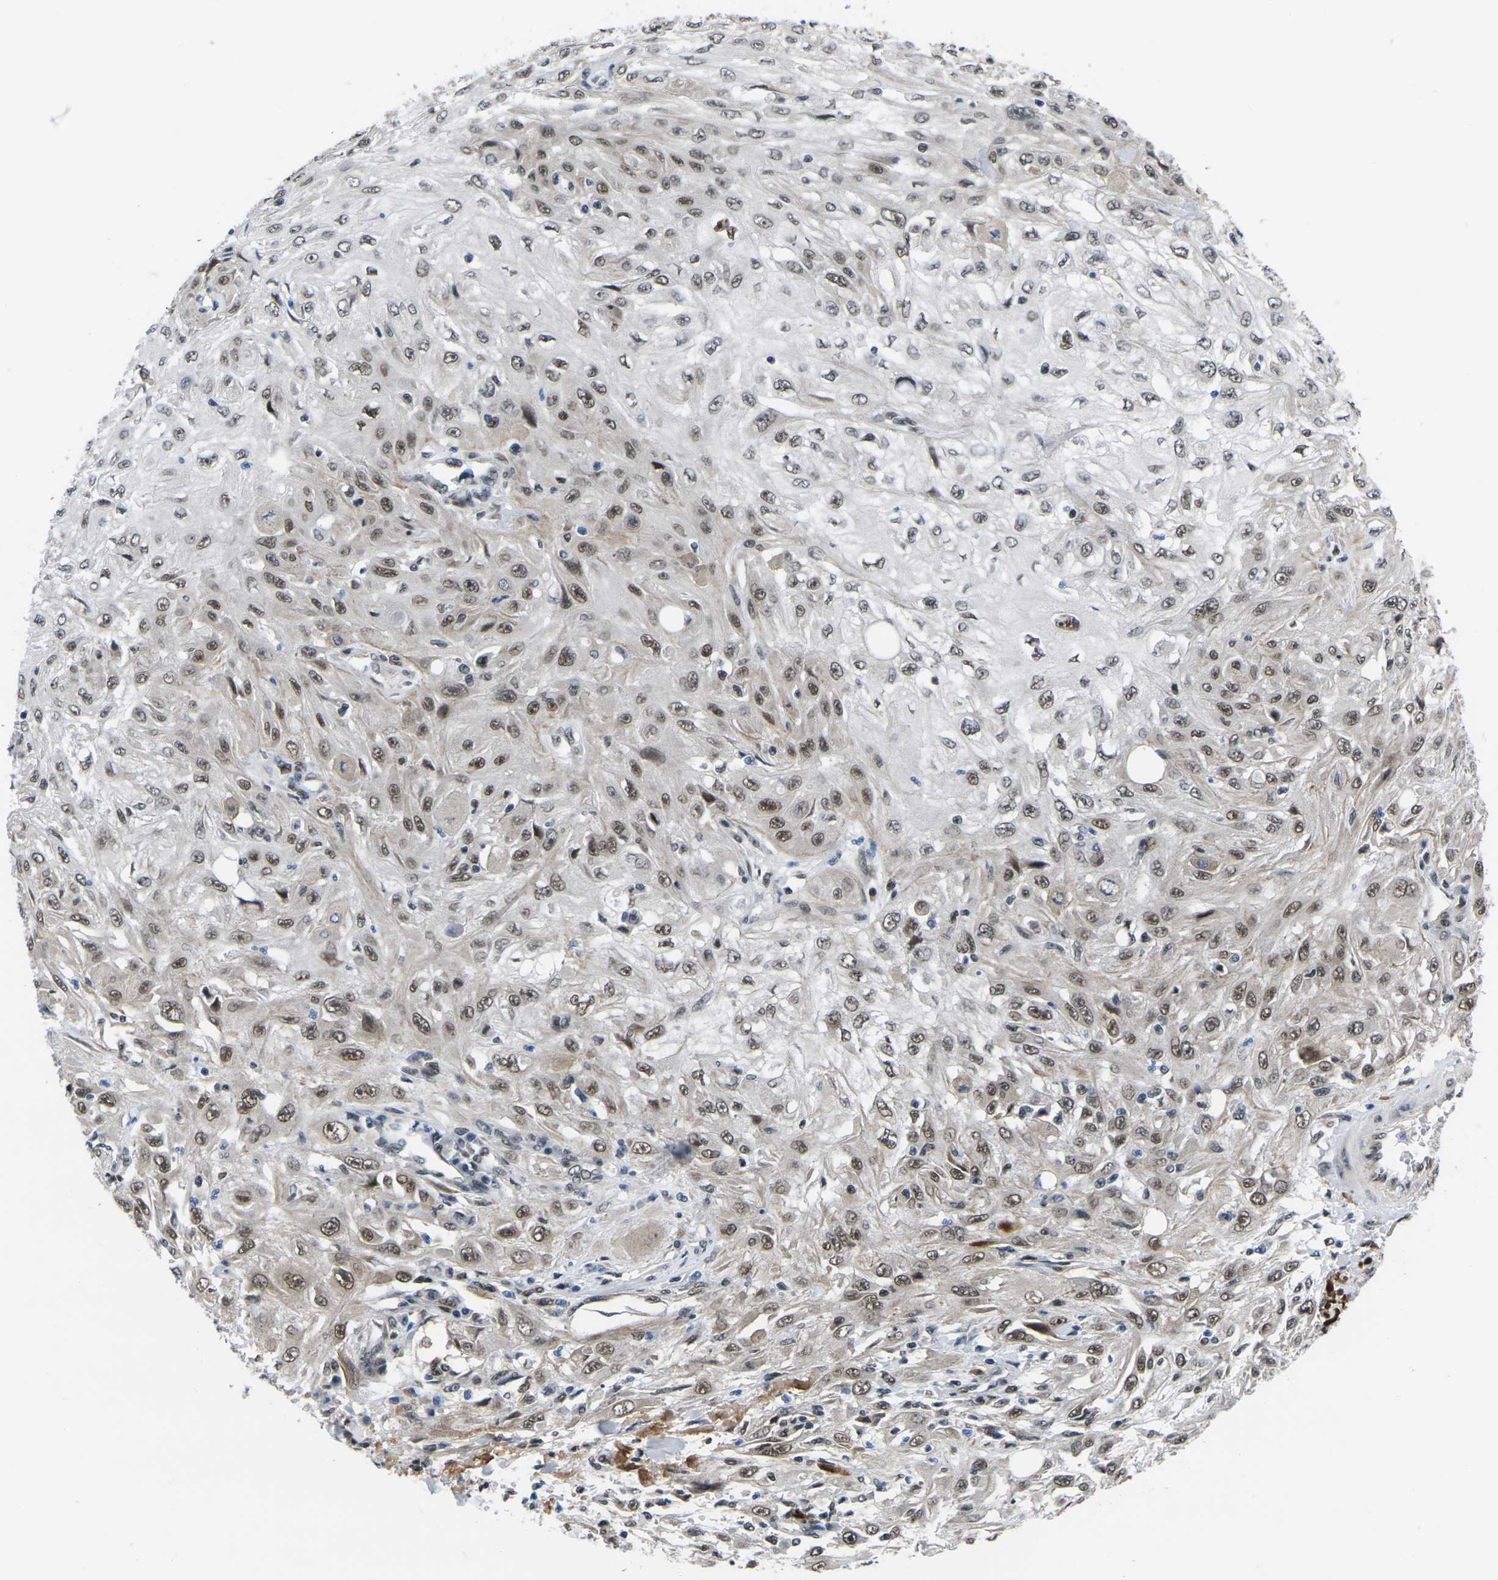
{"staining": {"intensity": "moderate", "quantity": ">75%", "location": "nuclear"}, "tissue": "skin cancer", "cell_type": "Tumor cells", "image_type": "cancer", "snomed": [{"axis": "morphology", "description": "Squamous cell carcinoma, NOS"}, {"axis": "topography", "description": "Skin"}], "caption": "DAB (3,3'-diaminobenzidine) immunohistochemical staining of skin squamous cell carcinoma reveals moderate nuclear protein staining in about >75% of tumor cells. (DAB IHC, brown staining for protein, blue staining for nuclei).", "gene": "RBM7", "patient": {"sex": "male", "age": 75}}